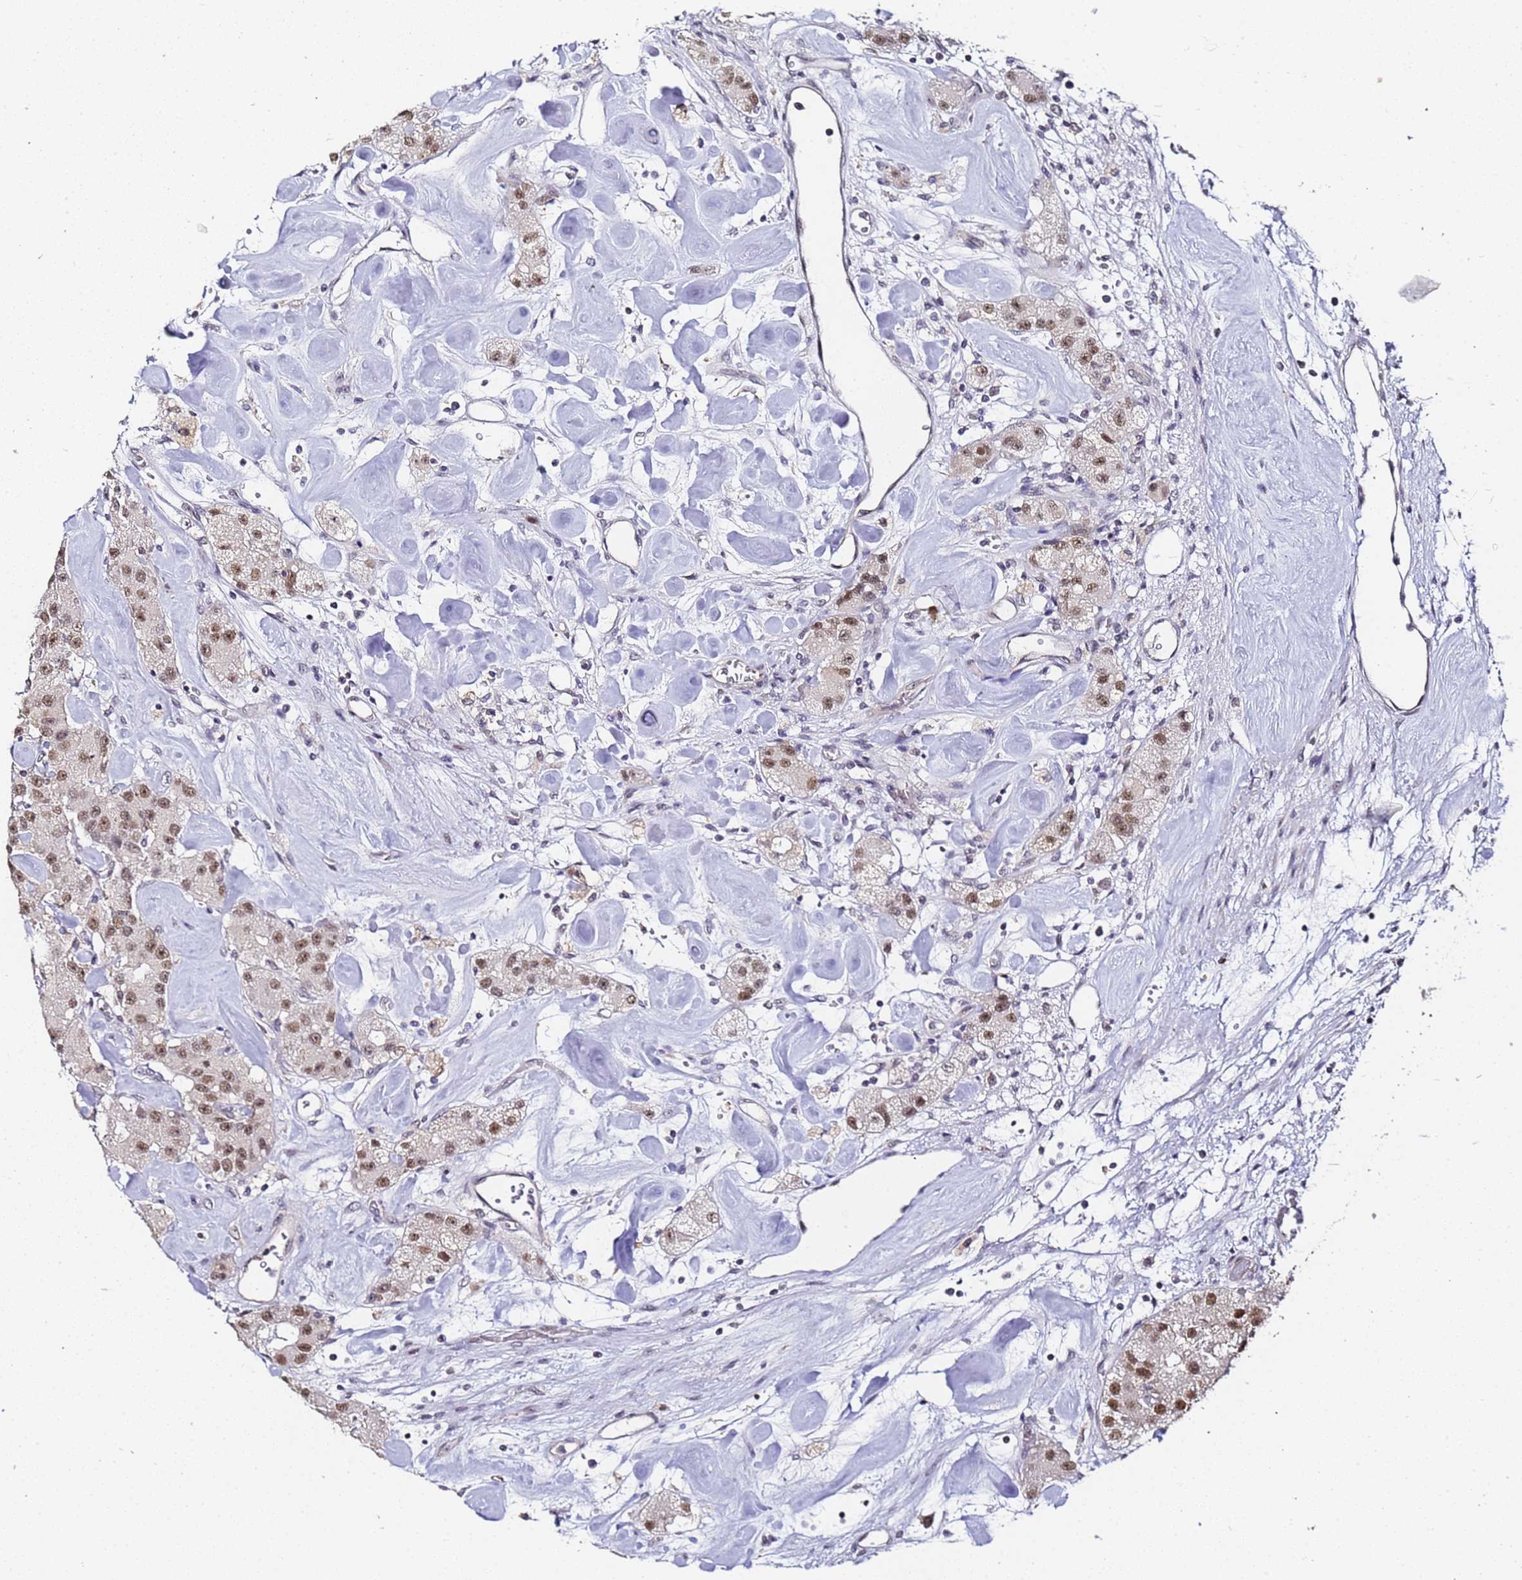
{"staining": {"intensity": "moderate", "quantity": ">75%", "location": "nuclear"}, "tissue": "carcinoid", "cell_type": "Tumor cells", "image_type": "cancer", "snomed": [{"axis": "morphology", "description": "Carcinoid, malignant, NOS"}, {"axis": "topography", "description": "Pancreas"}], "caption": "Immunohistochemistry (IHC) (DAB) staining of human carcinoid demonstrates moderate nuclear protein positivity in about >75% of tumor cells.", "gene": "LSM3", "patient": {"sex": "male", "age": 41}}